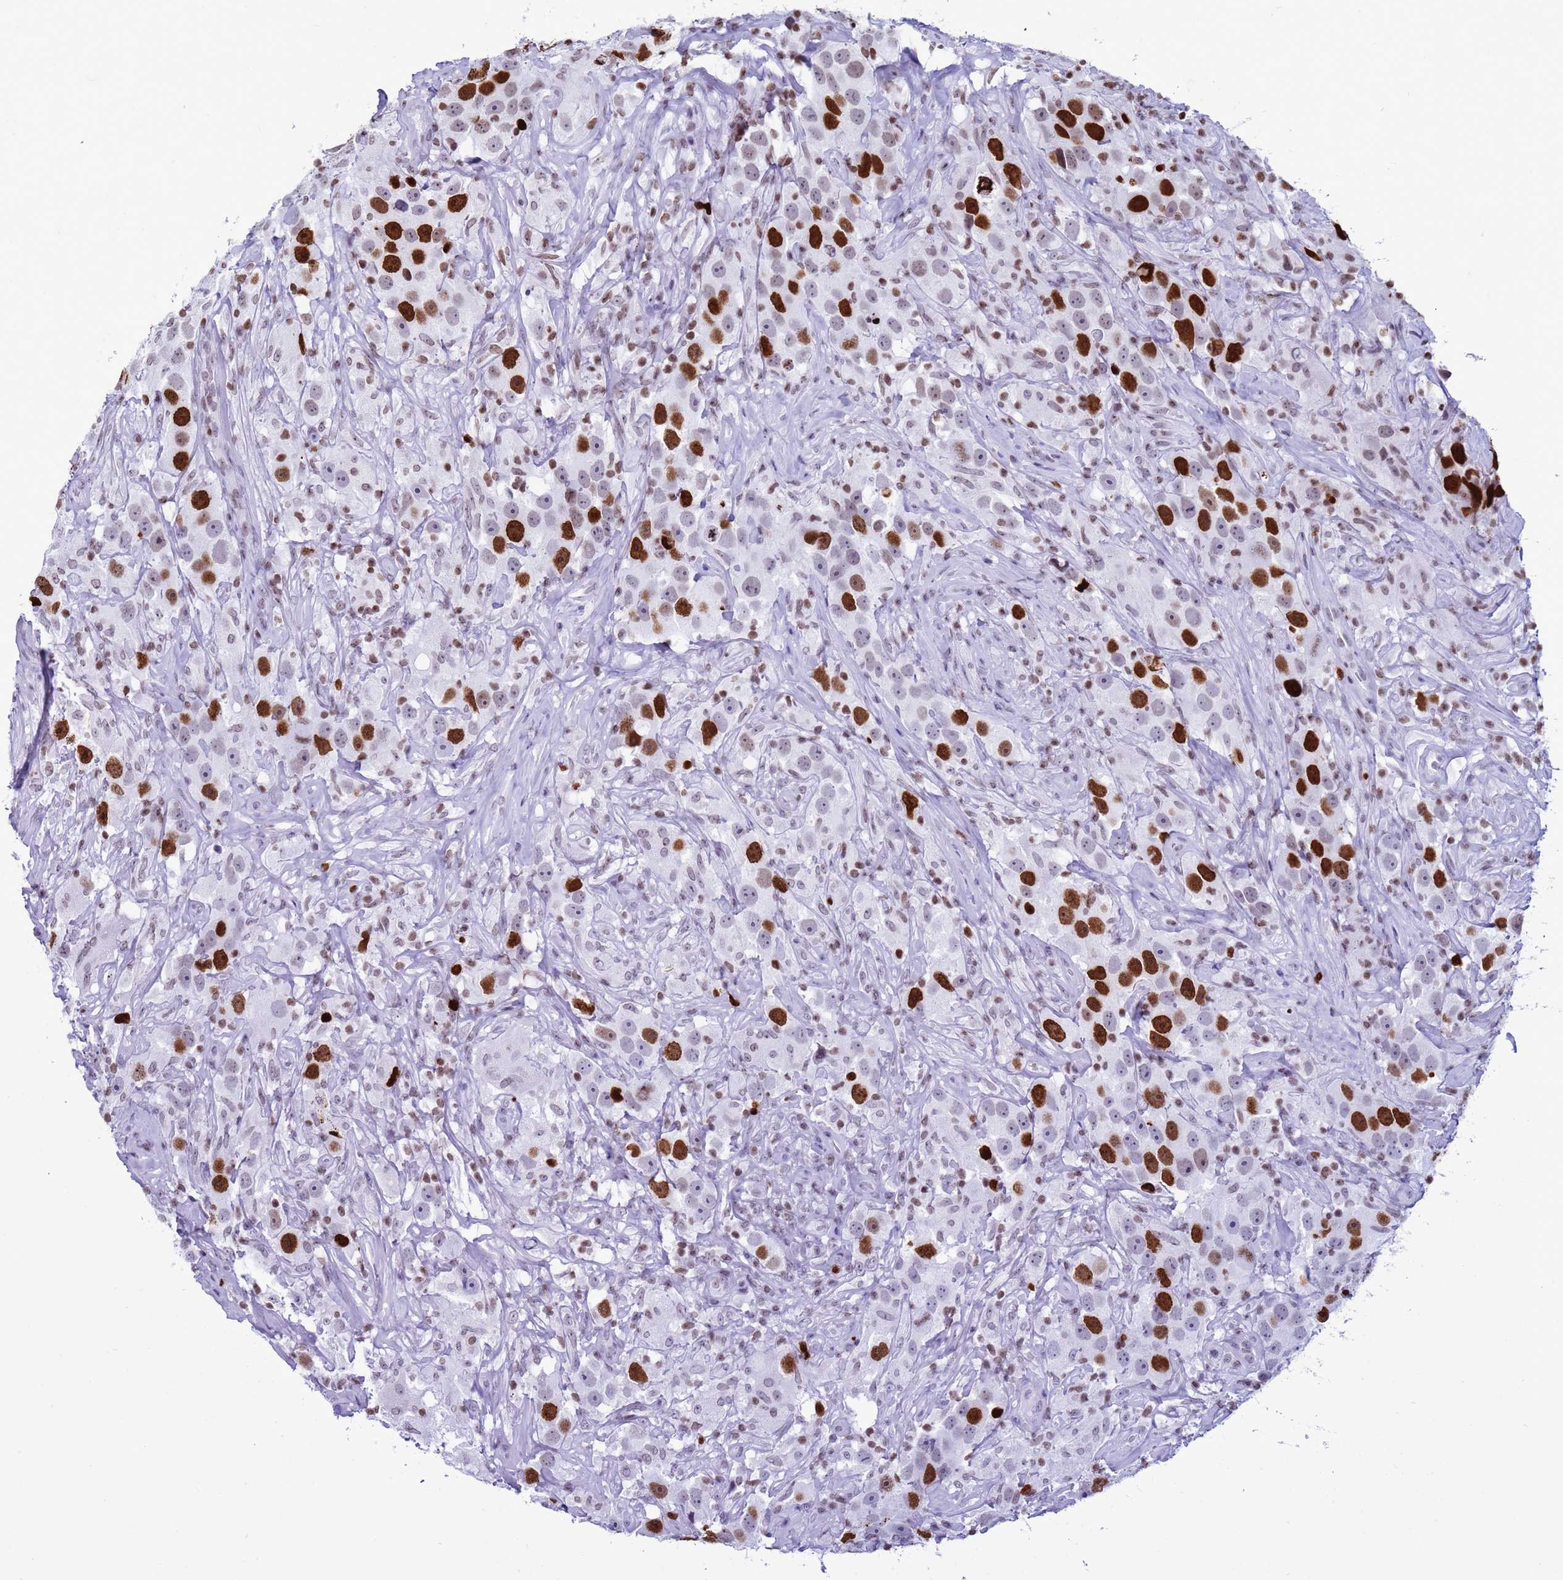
{"staining": {"intensity": "strong", "quantity": "25%-75%", "location": "nuclear"}, "tissue": "testis cancer", "cell_type": "Tumor cells", "image_type": "cancer", "snomed": [{"axis": "morphology", "description": "Seminoma, NOS"}, {"axis": "topography", "description": "Testis"}], "caption": "DAB (3,3'-diaminobenzidine) immunohistochemical staining of seminoma (testis) demonstrates strong nuclear protein positivity in about 25%-75% of tumor cells.", "gene": "H4C8", "patient": {"sex": "male", "age": 49}}